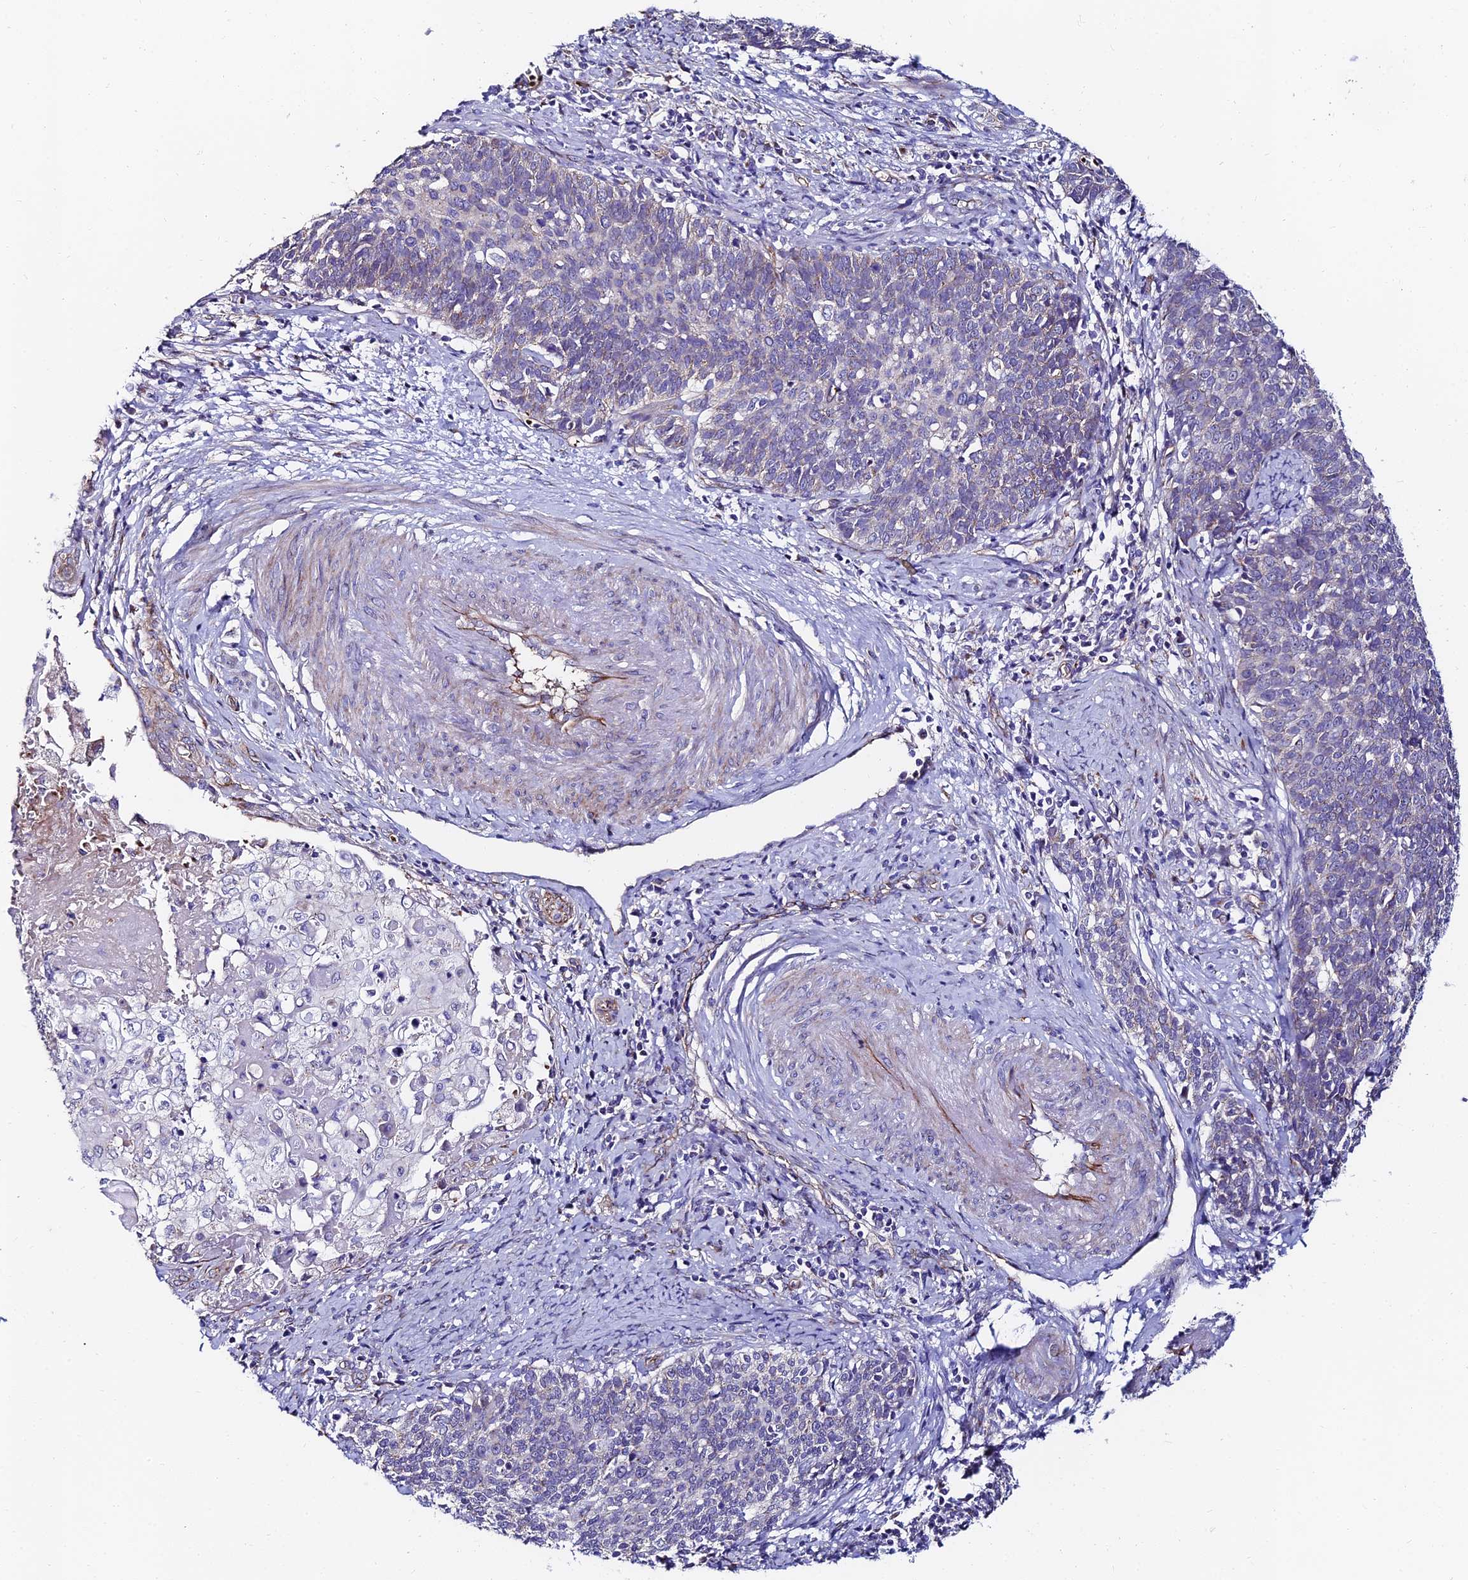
{"staining": {"intensity": "negative", "quantity": "none", "location": "none"}, "tissue": "cervical cancer", "cell_type": "Tumor cells", "image_type": "cancer", "snomed": [{"axis": "morphology", "description": "Squamous cell carcinoma, NOS"}, {"axis": "topography", "description": "Cervix"}], "caption": "Human cervical cancer (squamous cell carcinoma) stained for a protein using immunohistochemistry exhibits no staining in tumor cells.", "gene": "ADGRF3", "patient": {"sex": "female", "age": 39}}